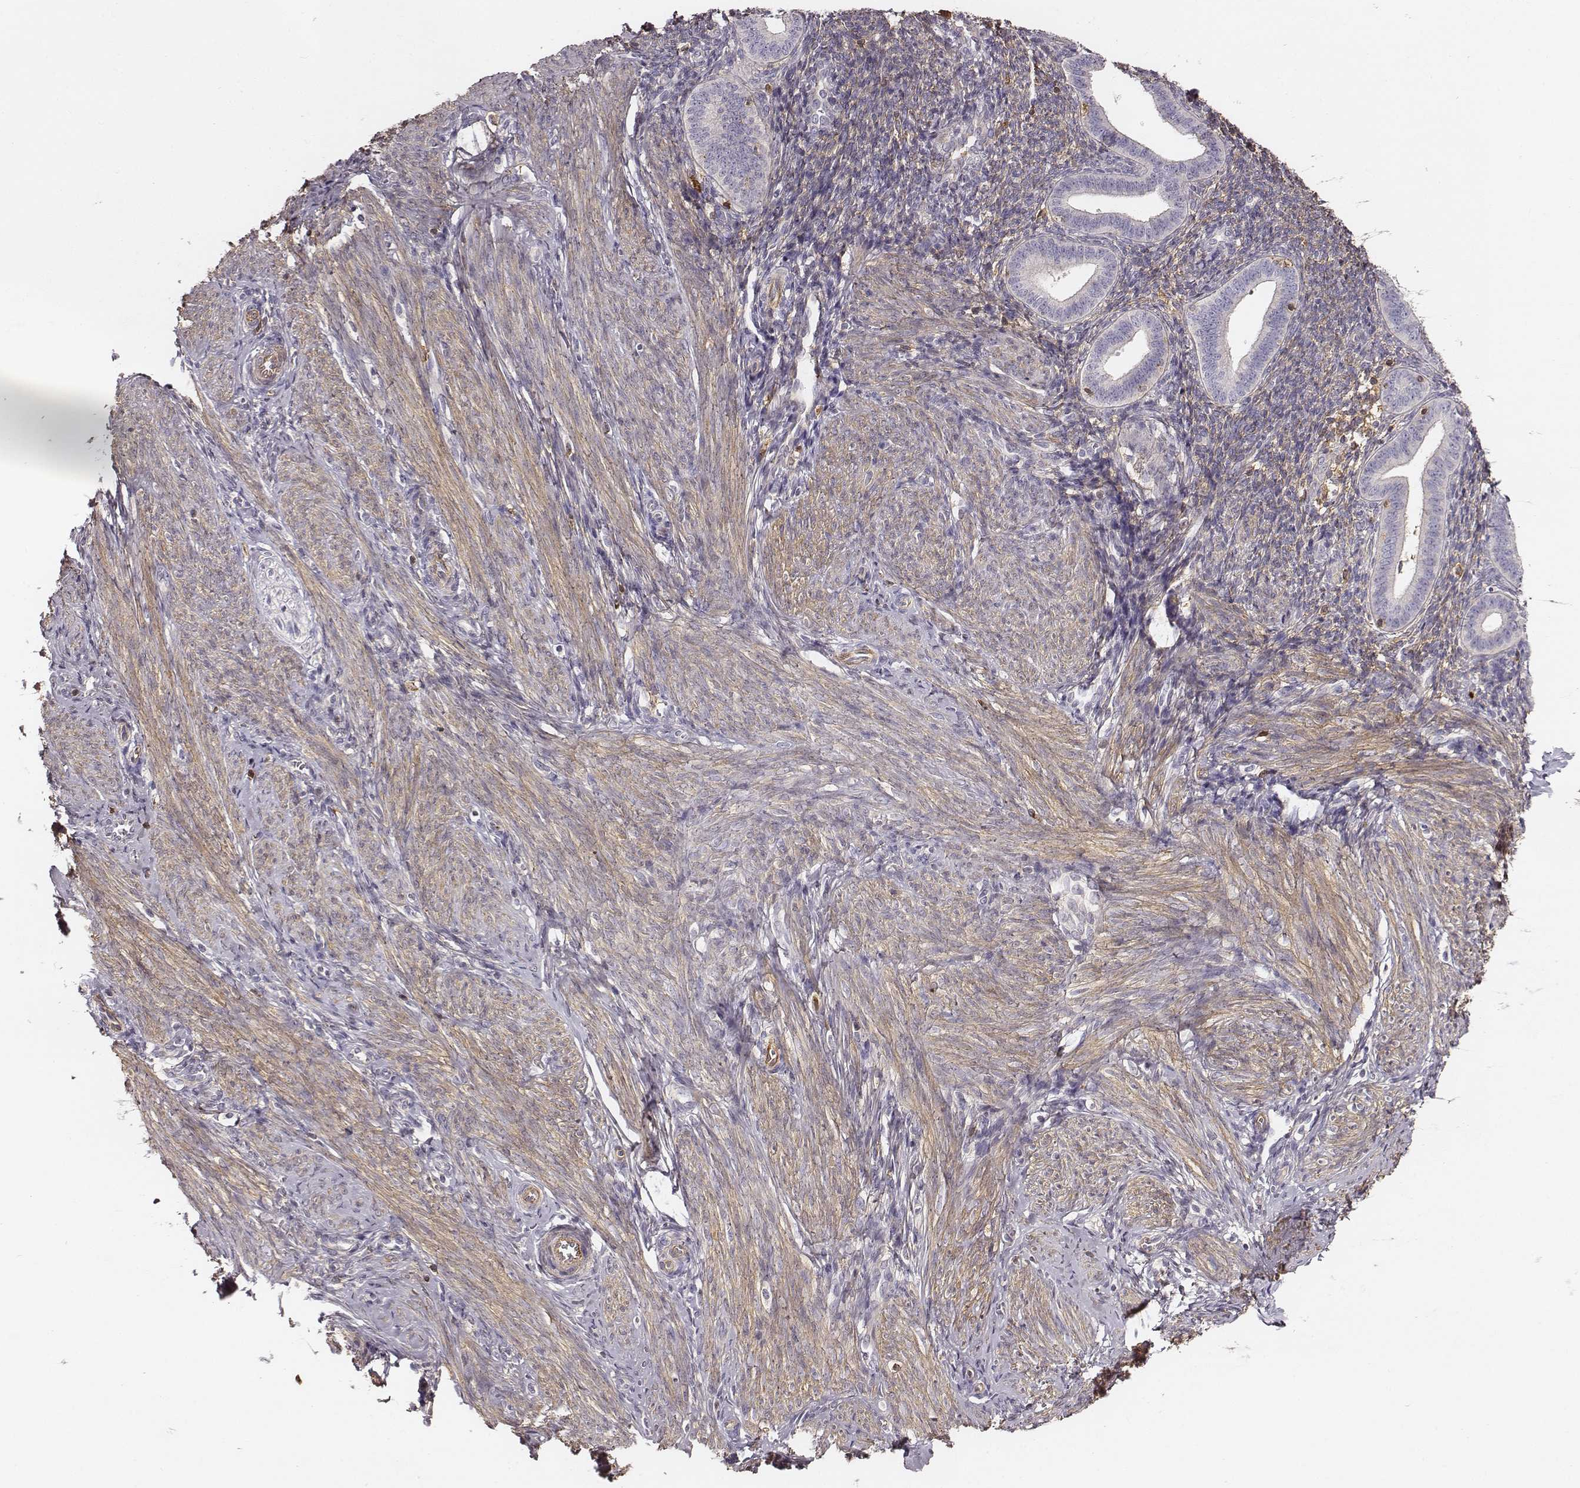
{"staining": {"intensity": "negative", "quantity": "none", "location": "none"}, "tissue": "endometrium", "cell_type": "Cells in endometrial stroma", "image_type": "normal", "snomed": [{"axis": "morphology", "description": "Normal tissue, NOS"}, {"axis": "topography", "description": "Endometrium"}], "caption": "Unremarkable endometrium was stained to show a protein in brown. There is no significant expression in cells in endometrial stroma.", "gene": "ZYX", "patient": {"sex": "female", "age": 40}}